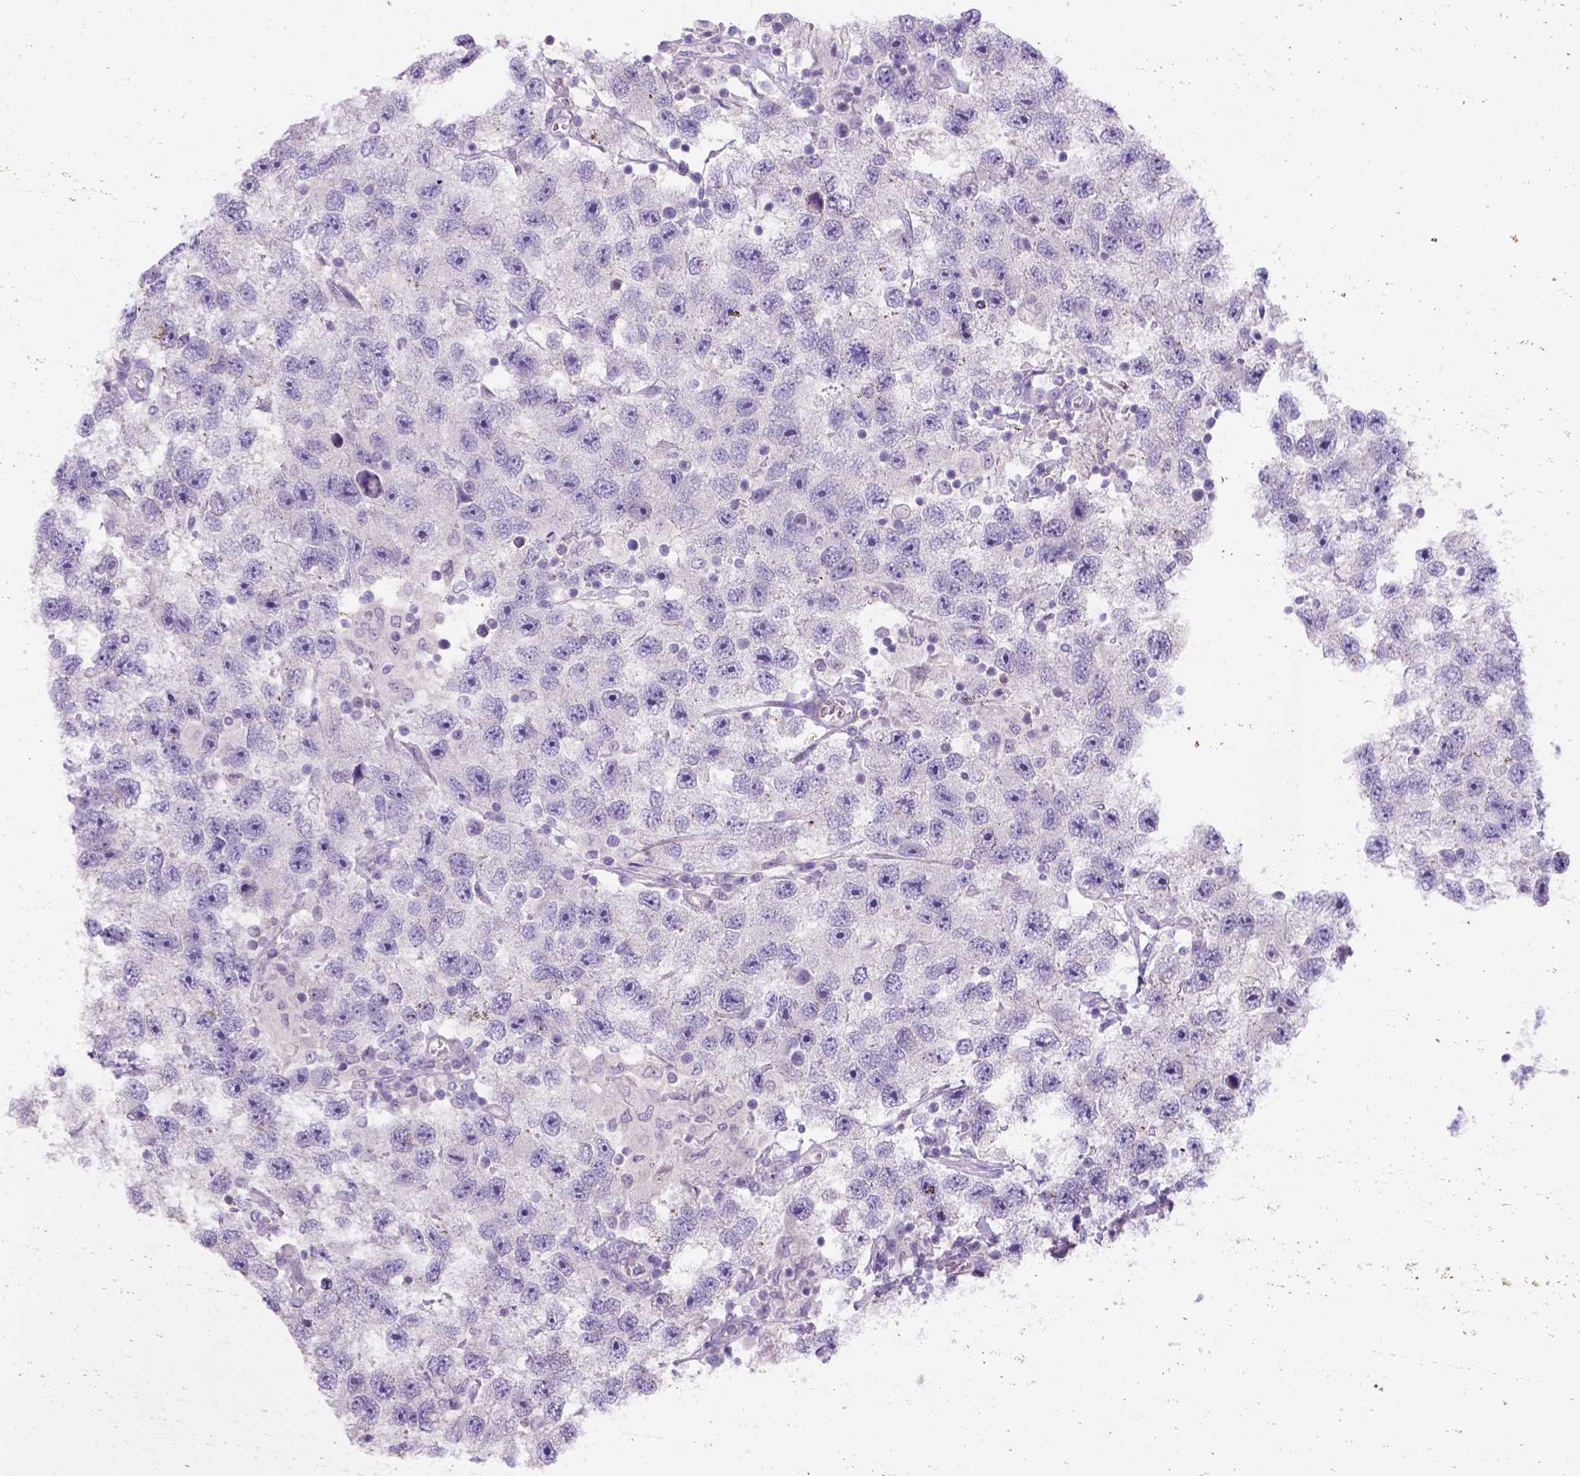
{"staining": {"intensity": "negative", "quantity": "none", "location": "none"}, "tissue": "testis cancer", "cell_type": "Tumor cells", "image_type": "cancer", "snomed": [{"axis": "morphology", "description": "Seminoma, NOS"}, {"axis": "topography", "description": "Testis"}], "caption": "This is an IHC micrograph of human seminoma (testis). There is no staining in tumor cells.", "gene": "C20orf144", "patient": {"sex": "male", "age": 26}}